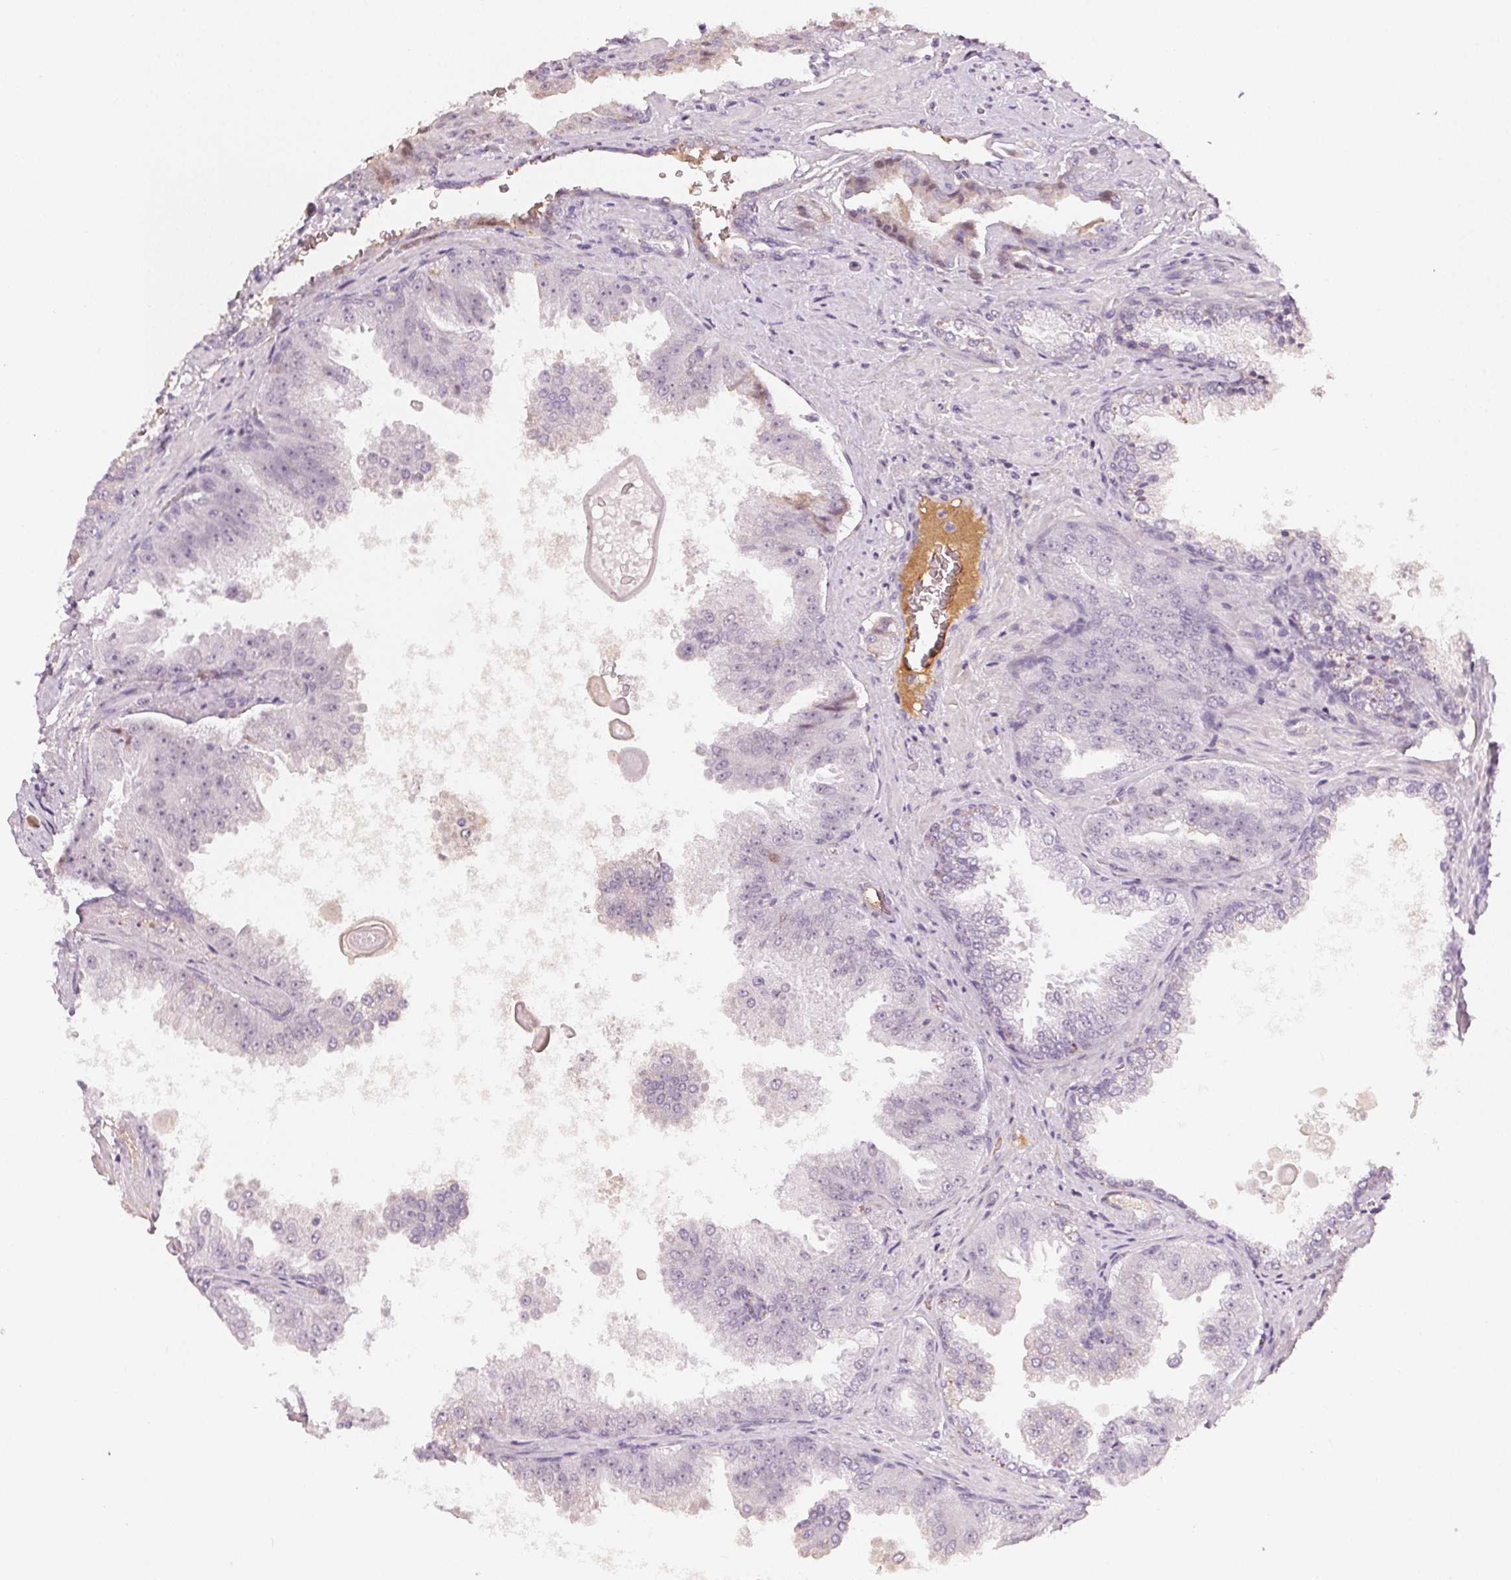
{"staining": {"intensity": "negative", "quantity": "none", "location": "none"}, "tissue": "prostate cancer", "cell_type": "Tumor cells", "image_type": "cancer", "snomed": [{"axis": "morphology", "description": "Adenocarcinoma, Low grade"}, {"axis": "topography", "description": "Prostate"}], "caption": "Protein analysis of prostate cancer displays no significant positivity in tumor cells.", "gene": "AFM", "patient": {"sex": "male", "age": 67}}